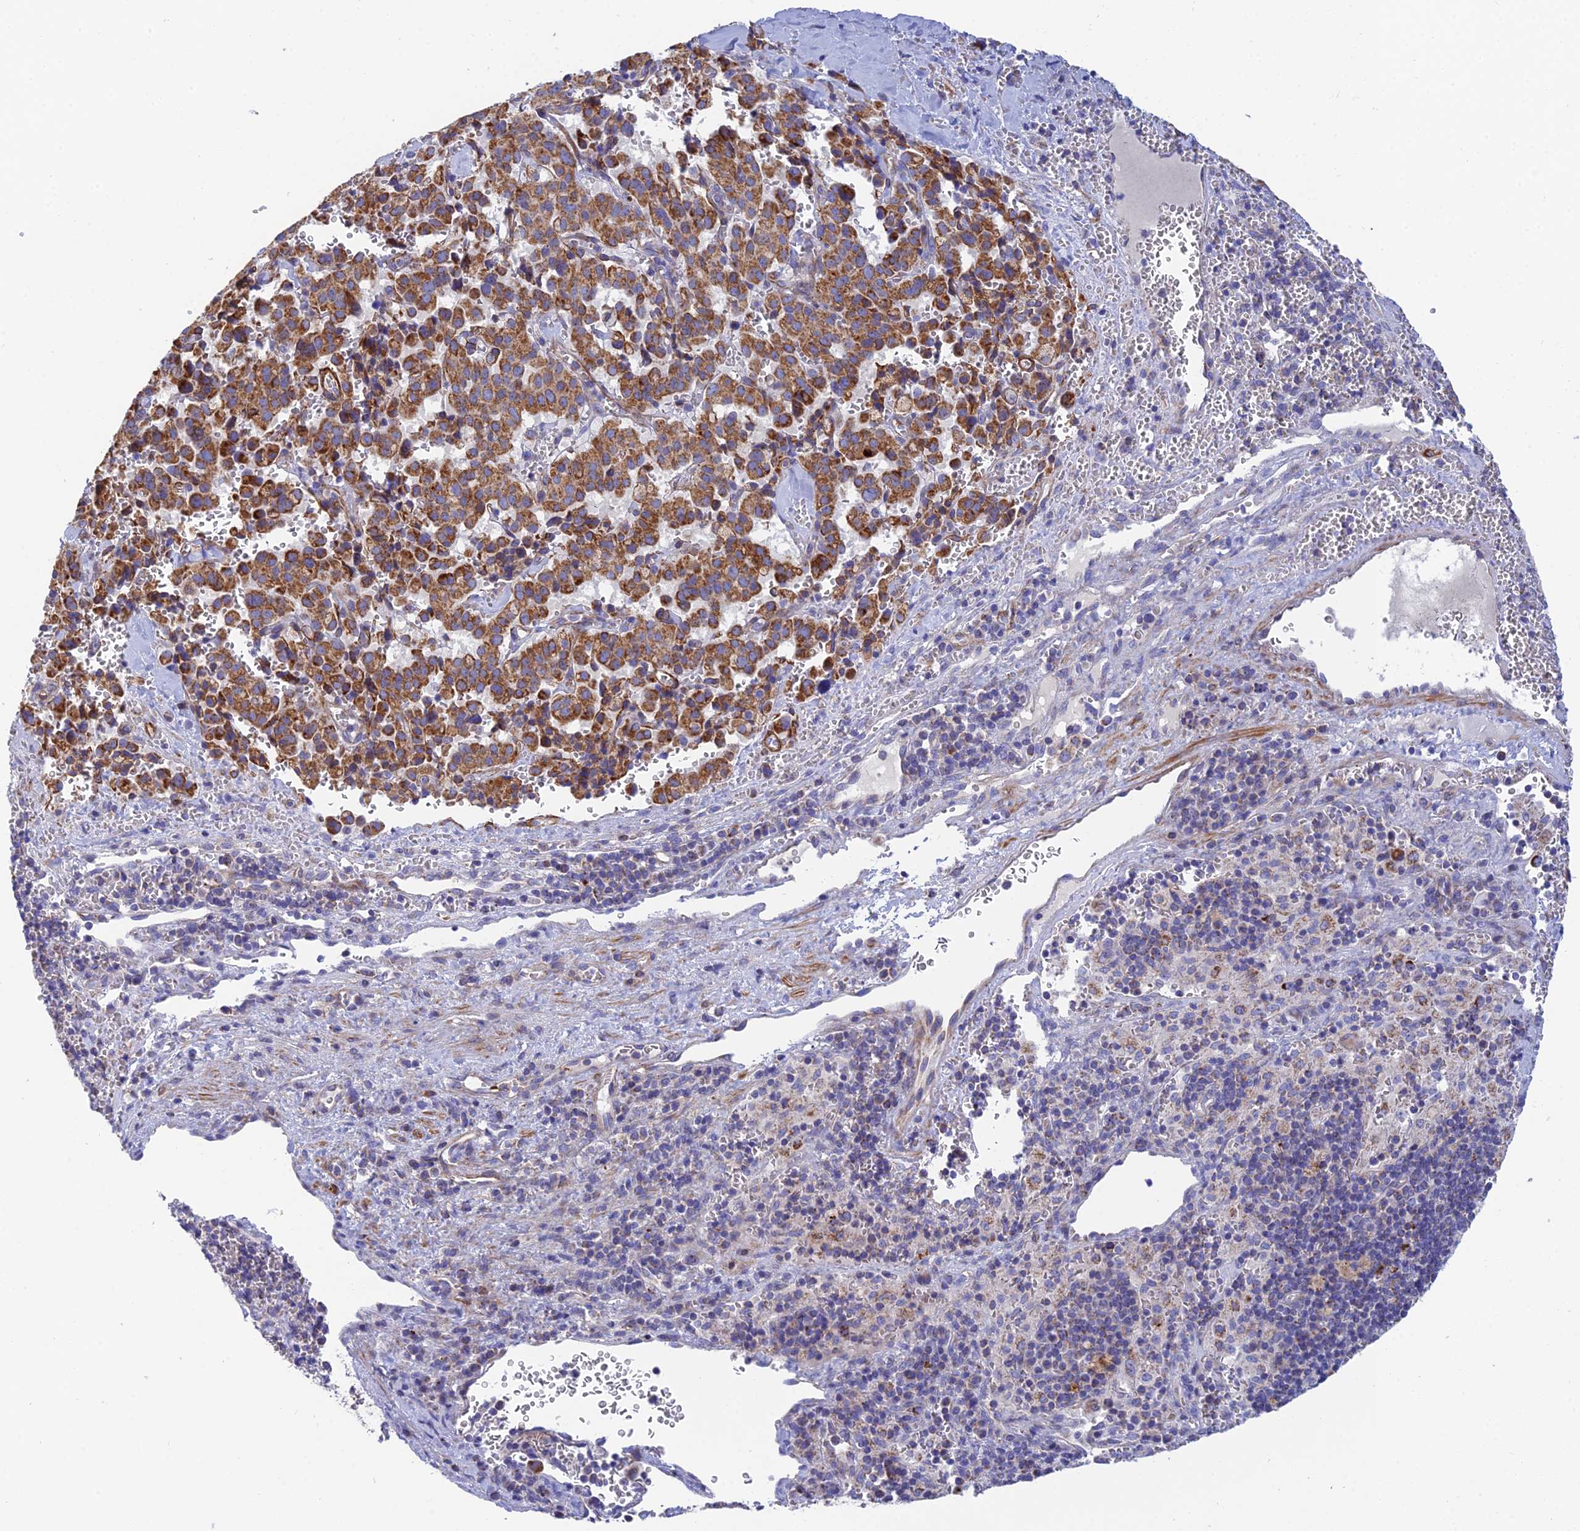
{"staining": {"intensity": "moderate", "quantity": ">75%", "location": "cytoplasmic/membranous"}, "tissue": "pancreatic cancer", "cell_type": "Tumor cells", "image_type": "cancer", "snomed": [{"axis": "morphology", "description": "Adenocarcinoma, NOS"}, {"axis": "topography", "description": "Pancreas"}], "caption": "Pancreatic adenocarcinoma stained with a protein marker demonstrates moderate staining in tumor cells.", "gene": "CSPG4", "patient": {"sex": "male", "age": 65}}